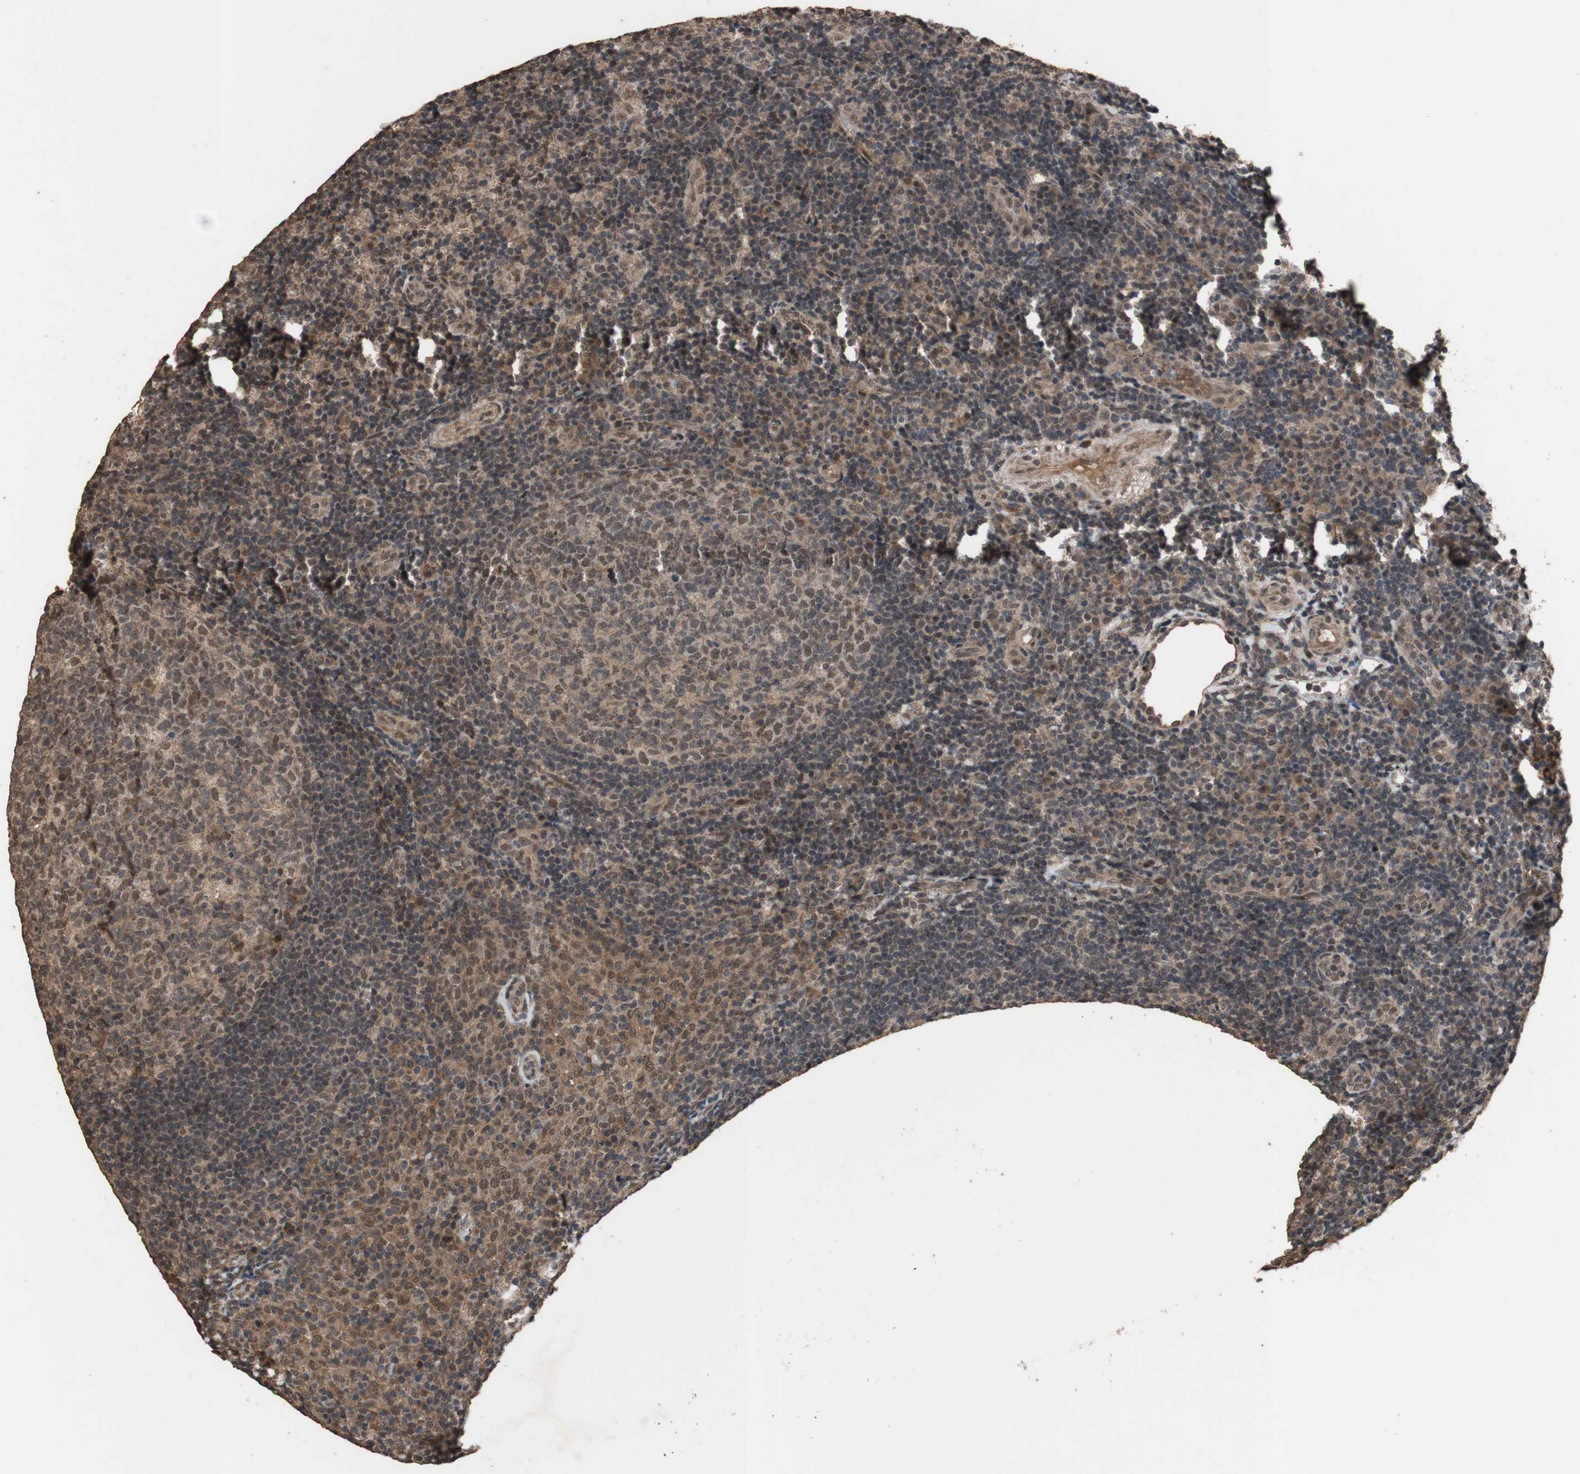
{"staining": {"intensity": "moderate", "quantity": "<25%", "location": "nuclear"}, "tissue": "tonsil", "cell_type": "Germinal center cells", "image_type": "normal", "snomed": [{"axis": "morphology", "description": "Normal tissue, NOS"}, {"axis": "topography", "description": "Tonsil"}], "caption": "Human tonsil stained with a brown dye exhibits moderate nuclear positive staining in about <25% of germinal center cells.", "gene": "KANSL1", "patient": {"sex": "female", "age": 40}}